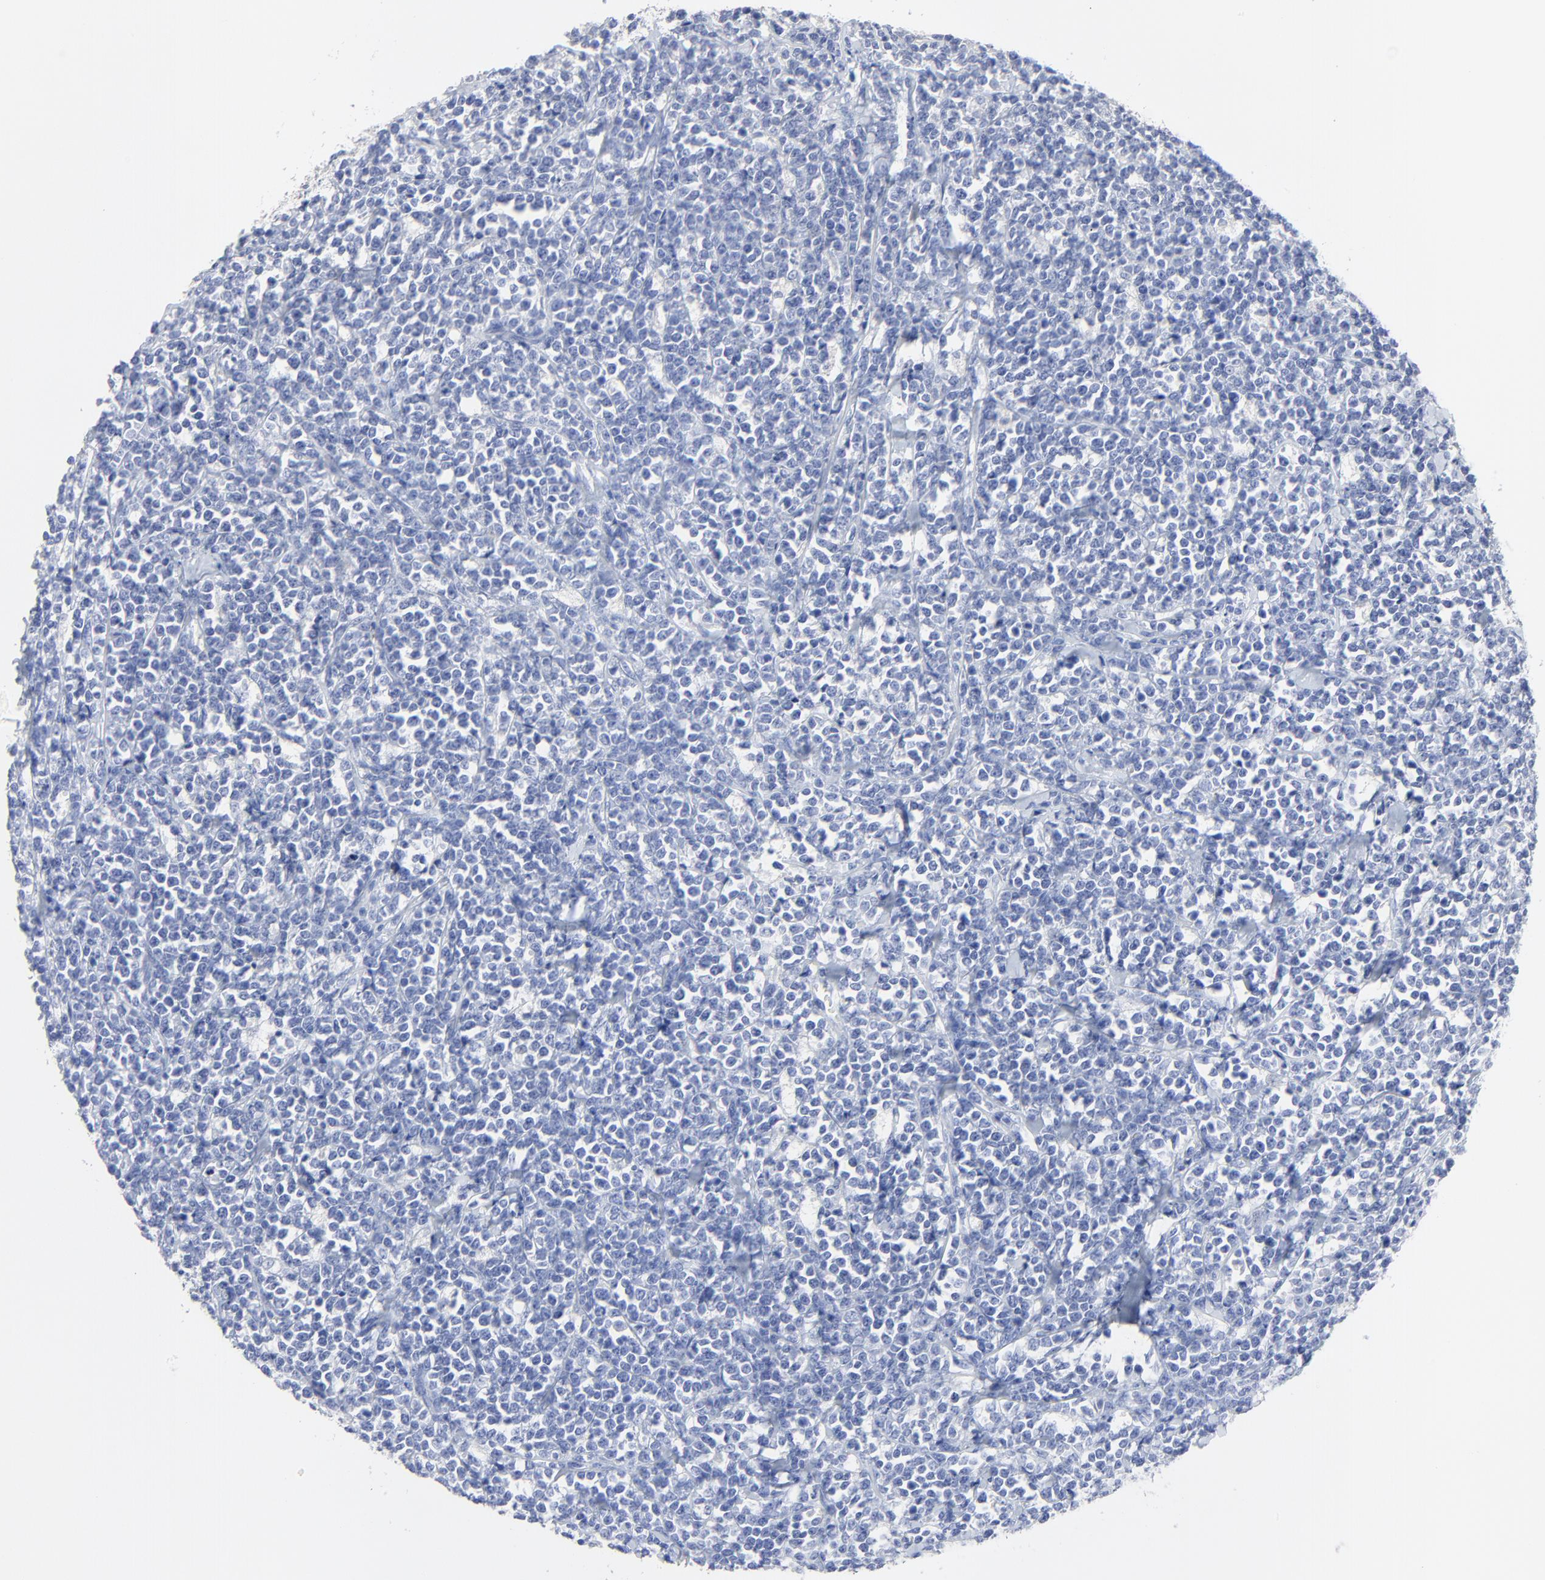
{"staining": {"intensity": "negative", "quantity": "none", "location": "none"}, "tissue": "lymphoma", "cell_type": "Tumor cells", "image_type": "cancer", "snomed": [{"axis": "morphology", "description": "Malignant lymphoma, non-Hodgkin's type, High grade"}, {"axis": "topography", "description": "Small intestine"}, {"axis": "topography", "description": "Colon"}], "caption": "Human lymphoma stained for a protein using IHC displays no expression in tumor cells.", "gene": "LCN2", "patient": {"sex": "male", "age": 8}}